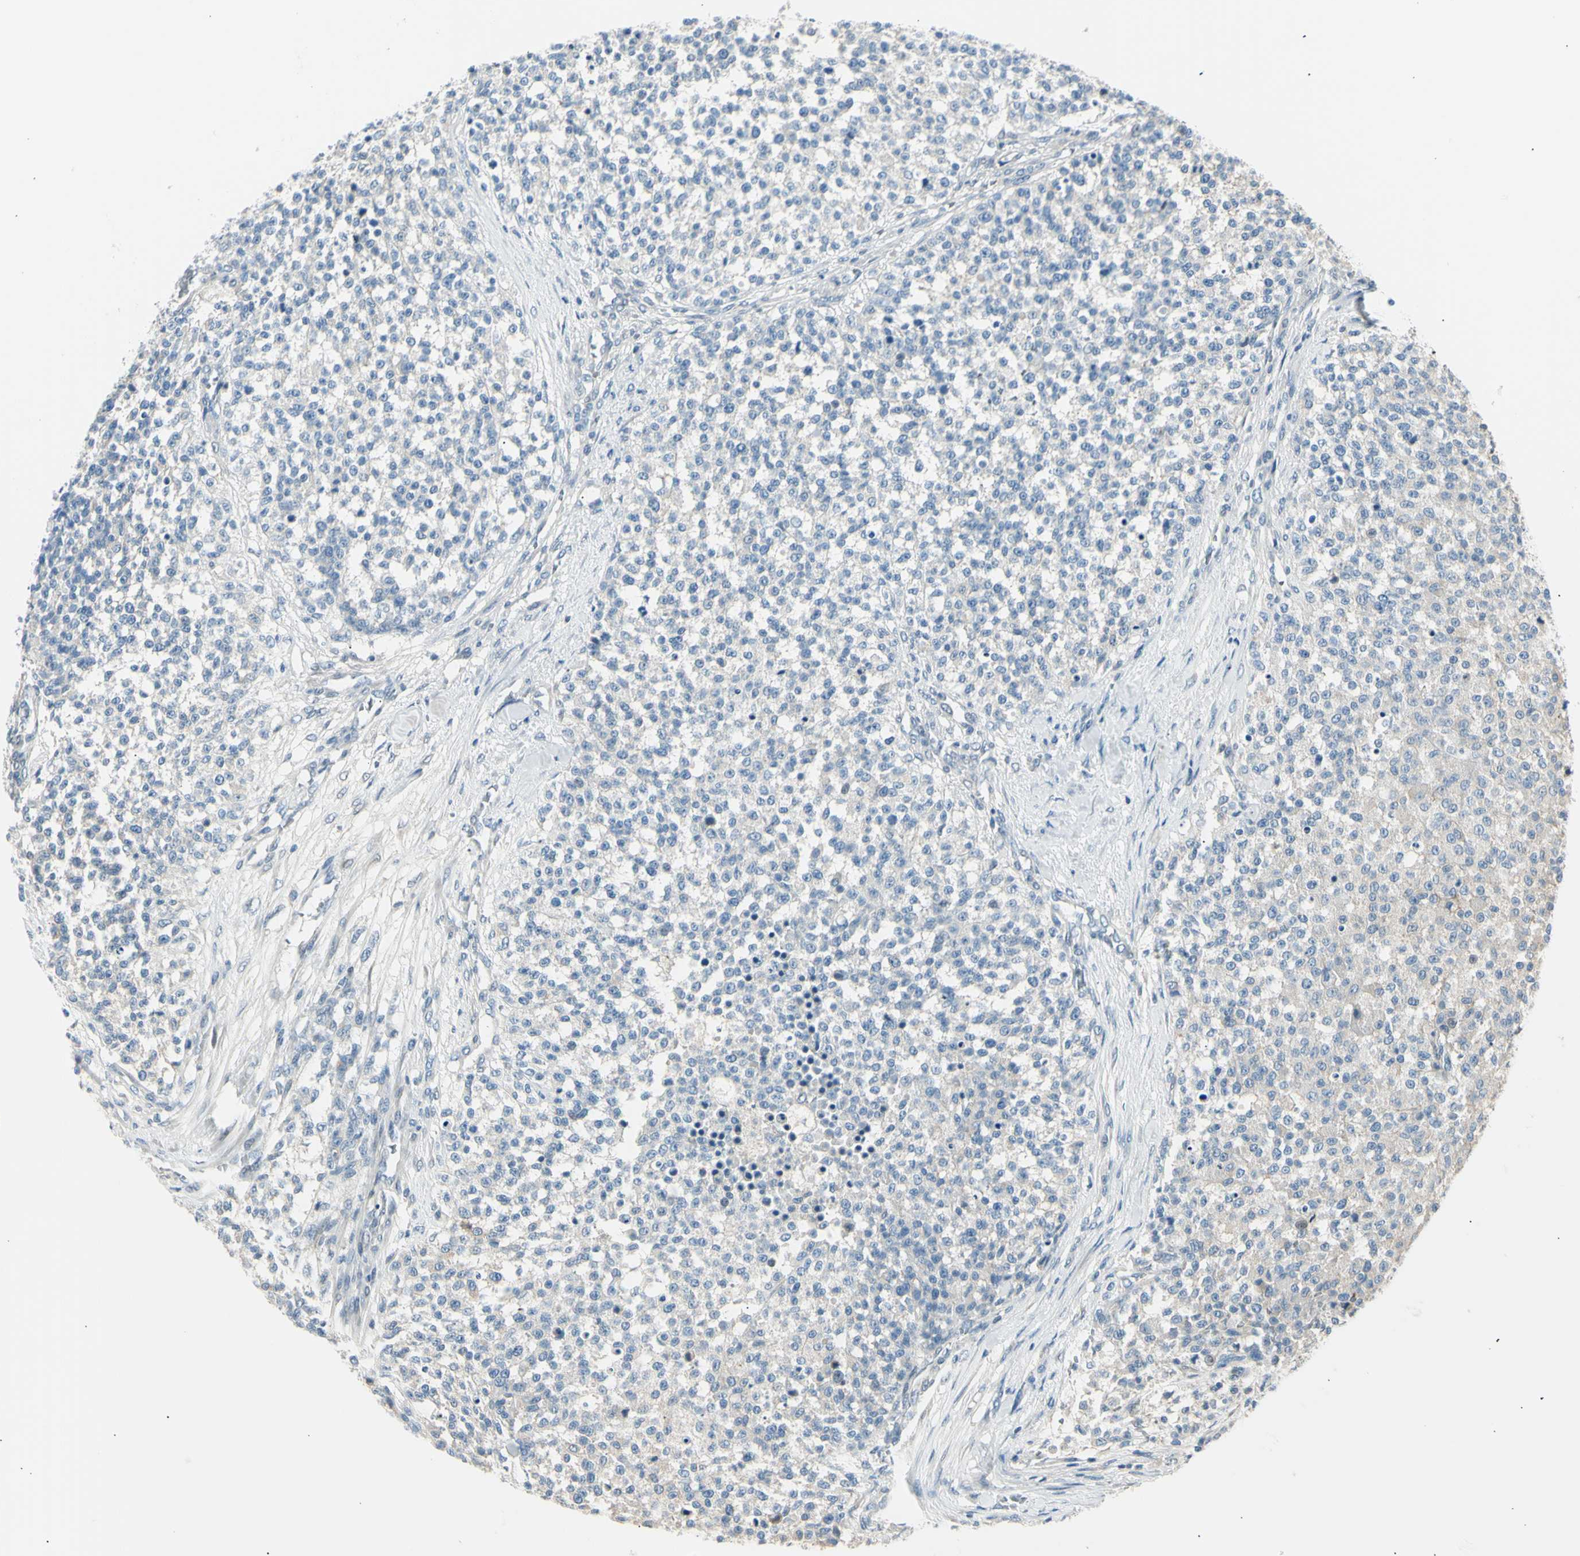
{"staining": {"intensity": "negative", "quantity": "none", "location": "none"}, "tissue": "testis cancer", "cell_type": "Tumor cells", "image_type": "cancer", "snomed": [{"axis": "morphology", "description": "Seminoma, NOS"}, {"axis": "topography", "description": "Testis"}], "caption": "The micrograph shows no significant expression in tumor cells of testis seminoma.", "gene": "LHPP", "patient": {"sex": "male", "age": 59}}